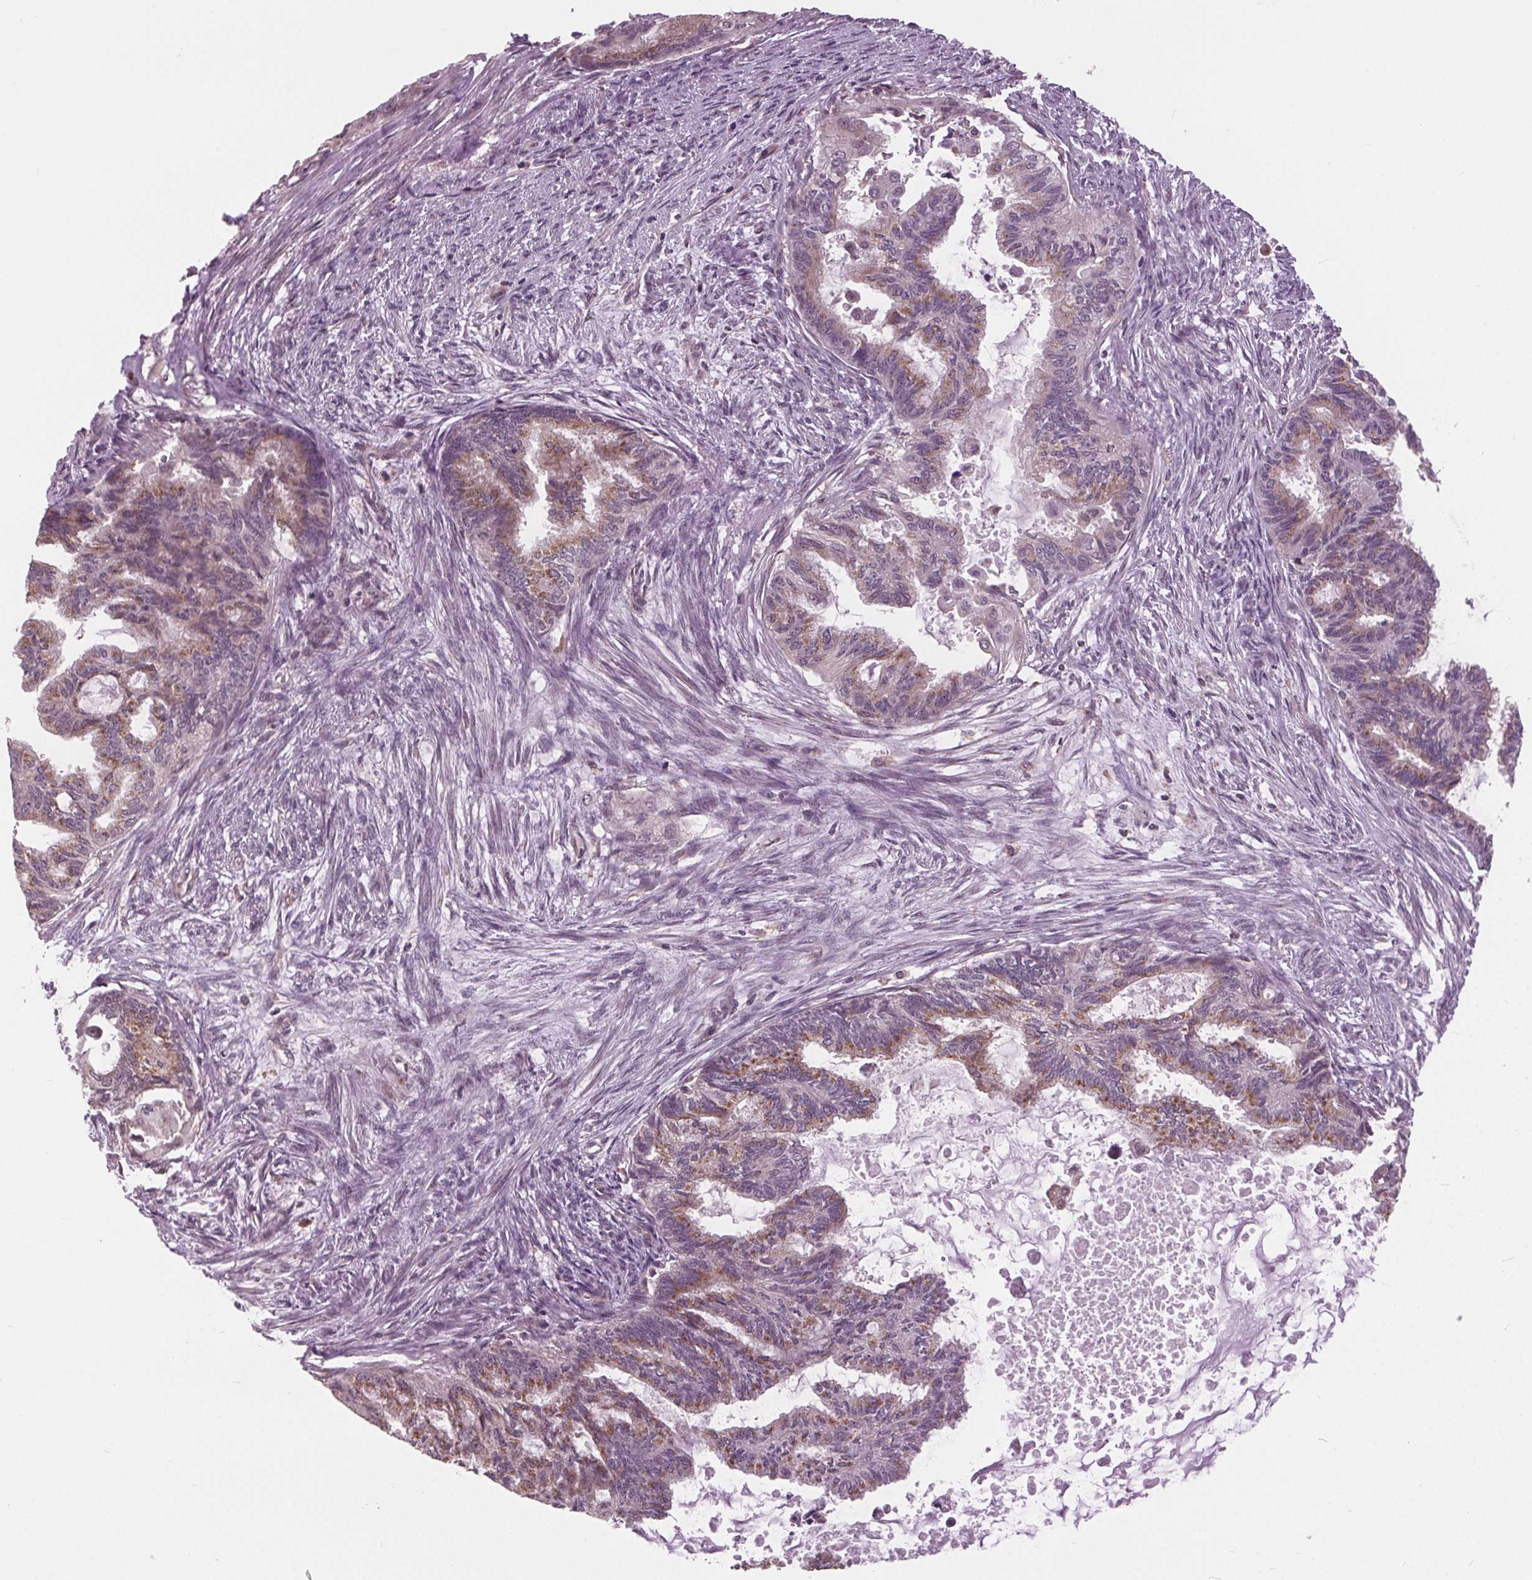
{"staining": {"intensity": "moderate", "quantity": ">75%", "location": "cytoplasmic/membranous"}, "tissue": "endometrial cancer", "cell_type": "Tumor cells", "image_type": "cancer", "snomed": [{"axis": "morphology", "description": "Adenocarcinoma, NOS"}, {"axis": "topography", "description": "Endometrium"}], "caption": "Protein staining exhibits moderate cytoplasmic/membranous positivity in about >75% of tumor cells in endometrial adenocarcinoma.", "gene": "BSDC1", "patient": {"sex": "female", "age": 86}}